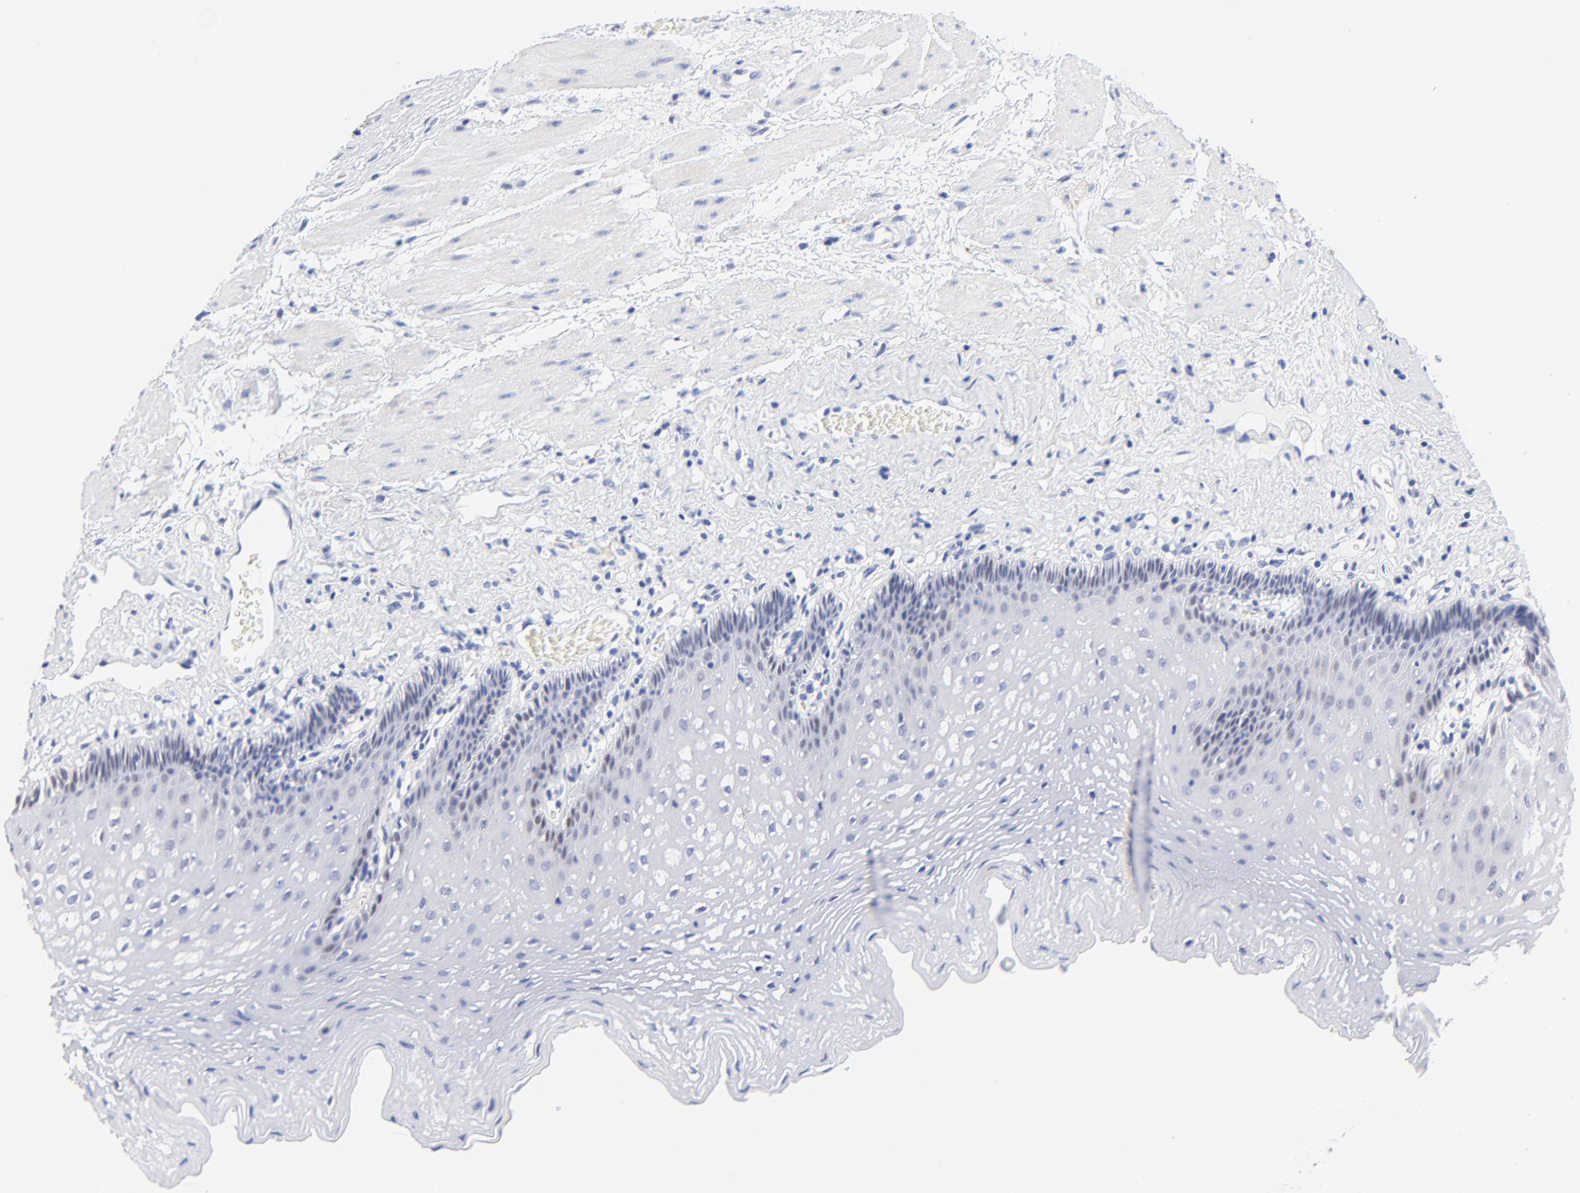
{"staining": {"intensity": "negative", "quantity": "none", "location": "none"}, "tissue": "esophagus", "cell_type": "Squamous epithelial cells", "image_type": "normal", "snomed": [{"axis": "morphology", "description": "Normal tissue, NOS"}, {"axis": "topography", "description": "Esophagus"}], "caption": "Immunohistochemistry (IHC) of unremarkable human esophagus reveals no staining in squamous epithelial cells.", "gene": "FAM117B", "patient": {"sex": "female", "age": 70}}